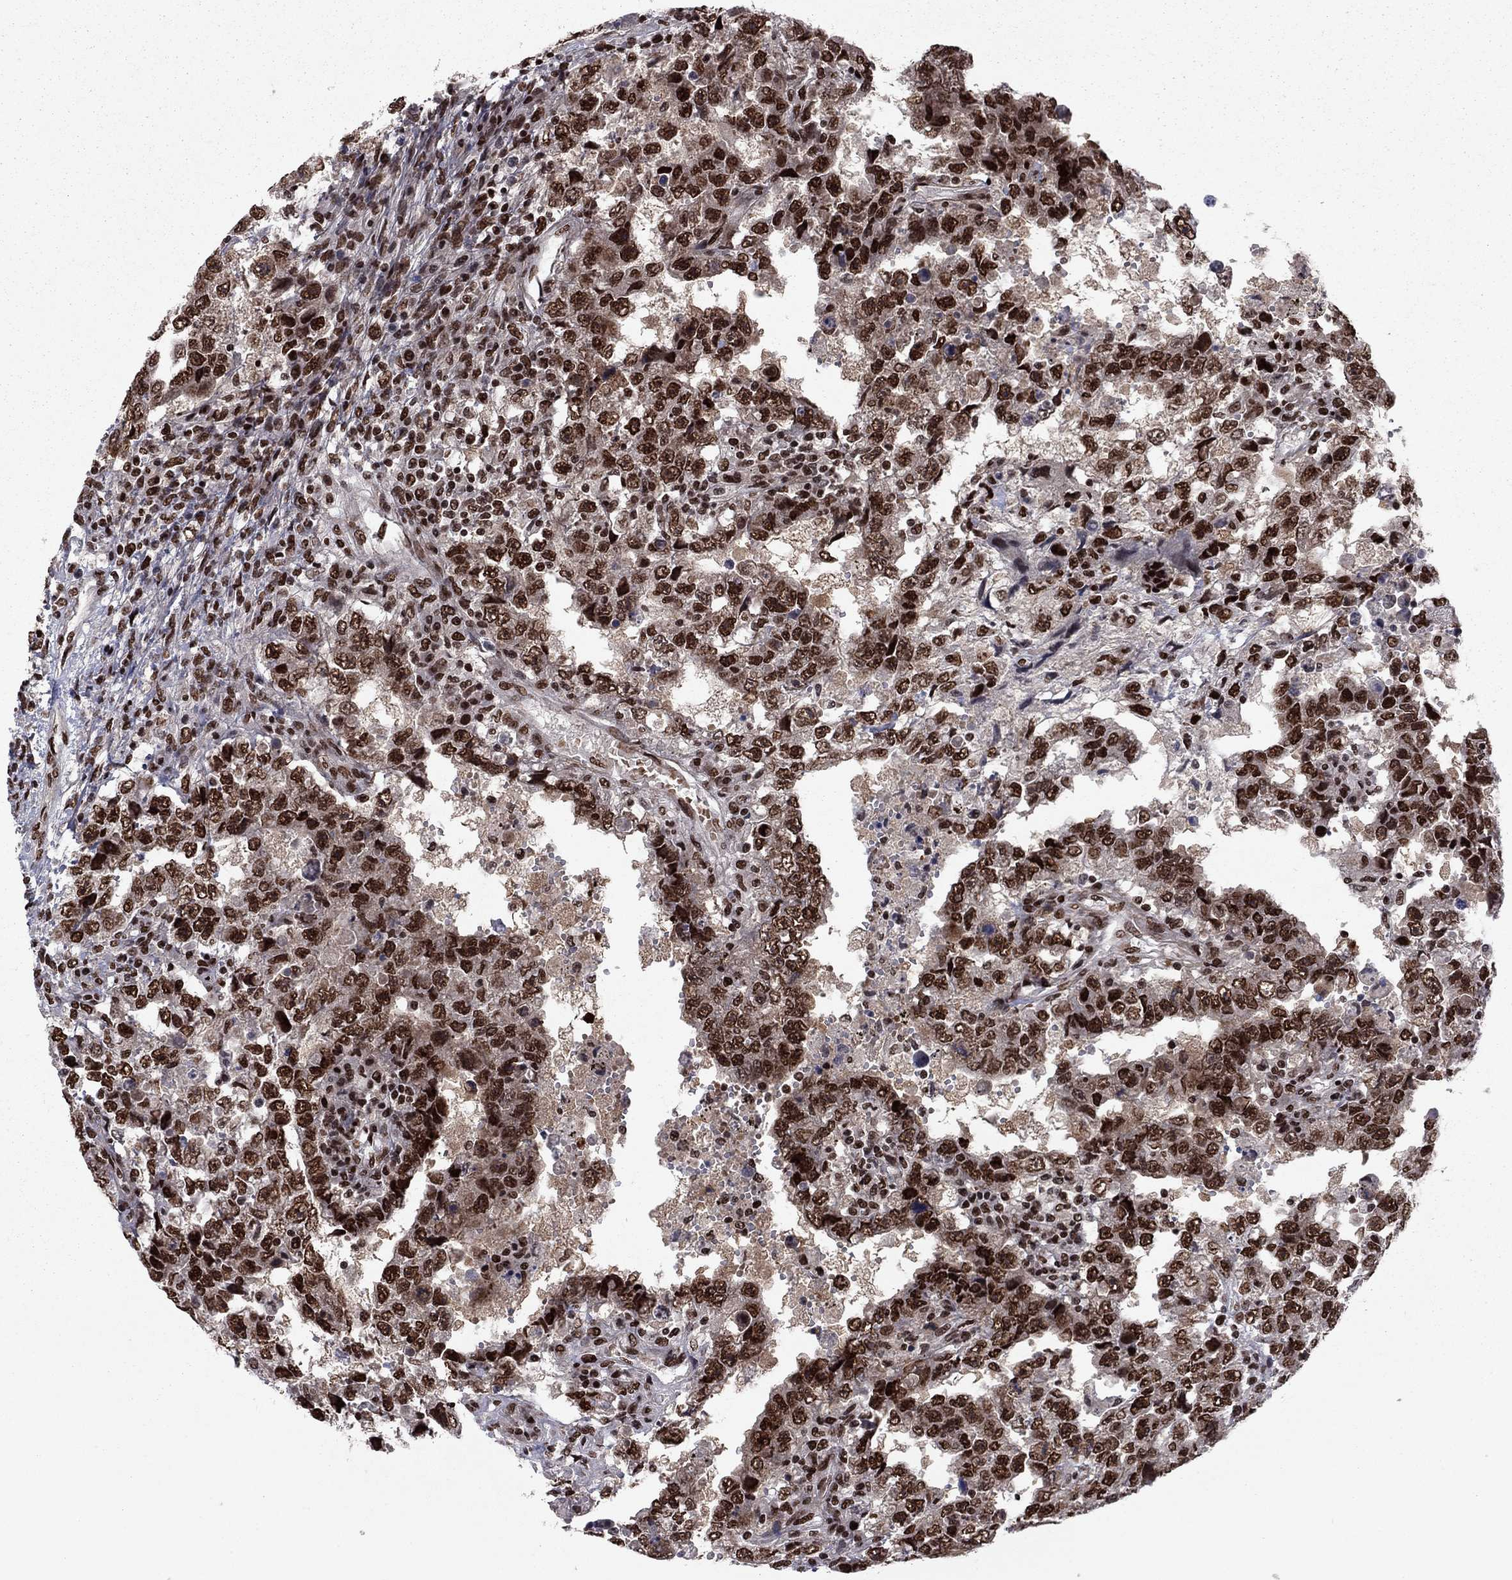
{"staining": {"intensity": "strong", "quantity": ">75%", "location": "nuclear"}, "tissue": "testis cancer", "cell_type": "Tumor cells", "image_type": "cancer", "snomed": [{"axis": "morphology", "description": "Carcinoma, Embryonal, NOS"}, {"axis": "topography", "description": "Testis"}], "caption": "Human testis cancer (embryonal carcinoma) stained for a protein (brown) displays strong nuclear positive positivity in approximately >75% of tumor cells.", "gene": "USP54", "patient": {"sex": "male", "age": 26}}